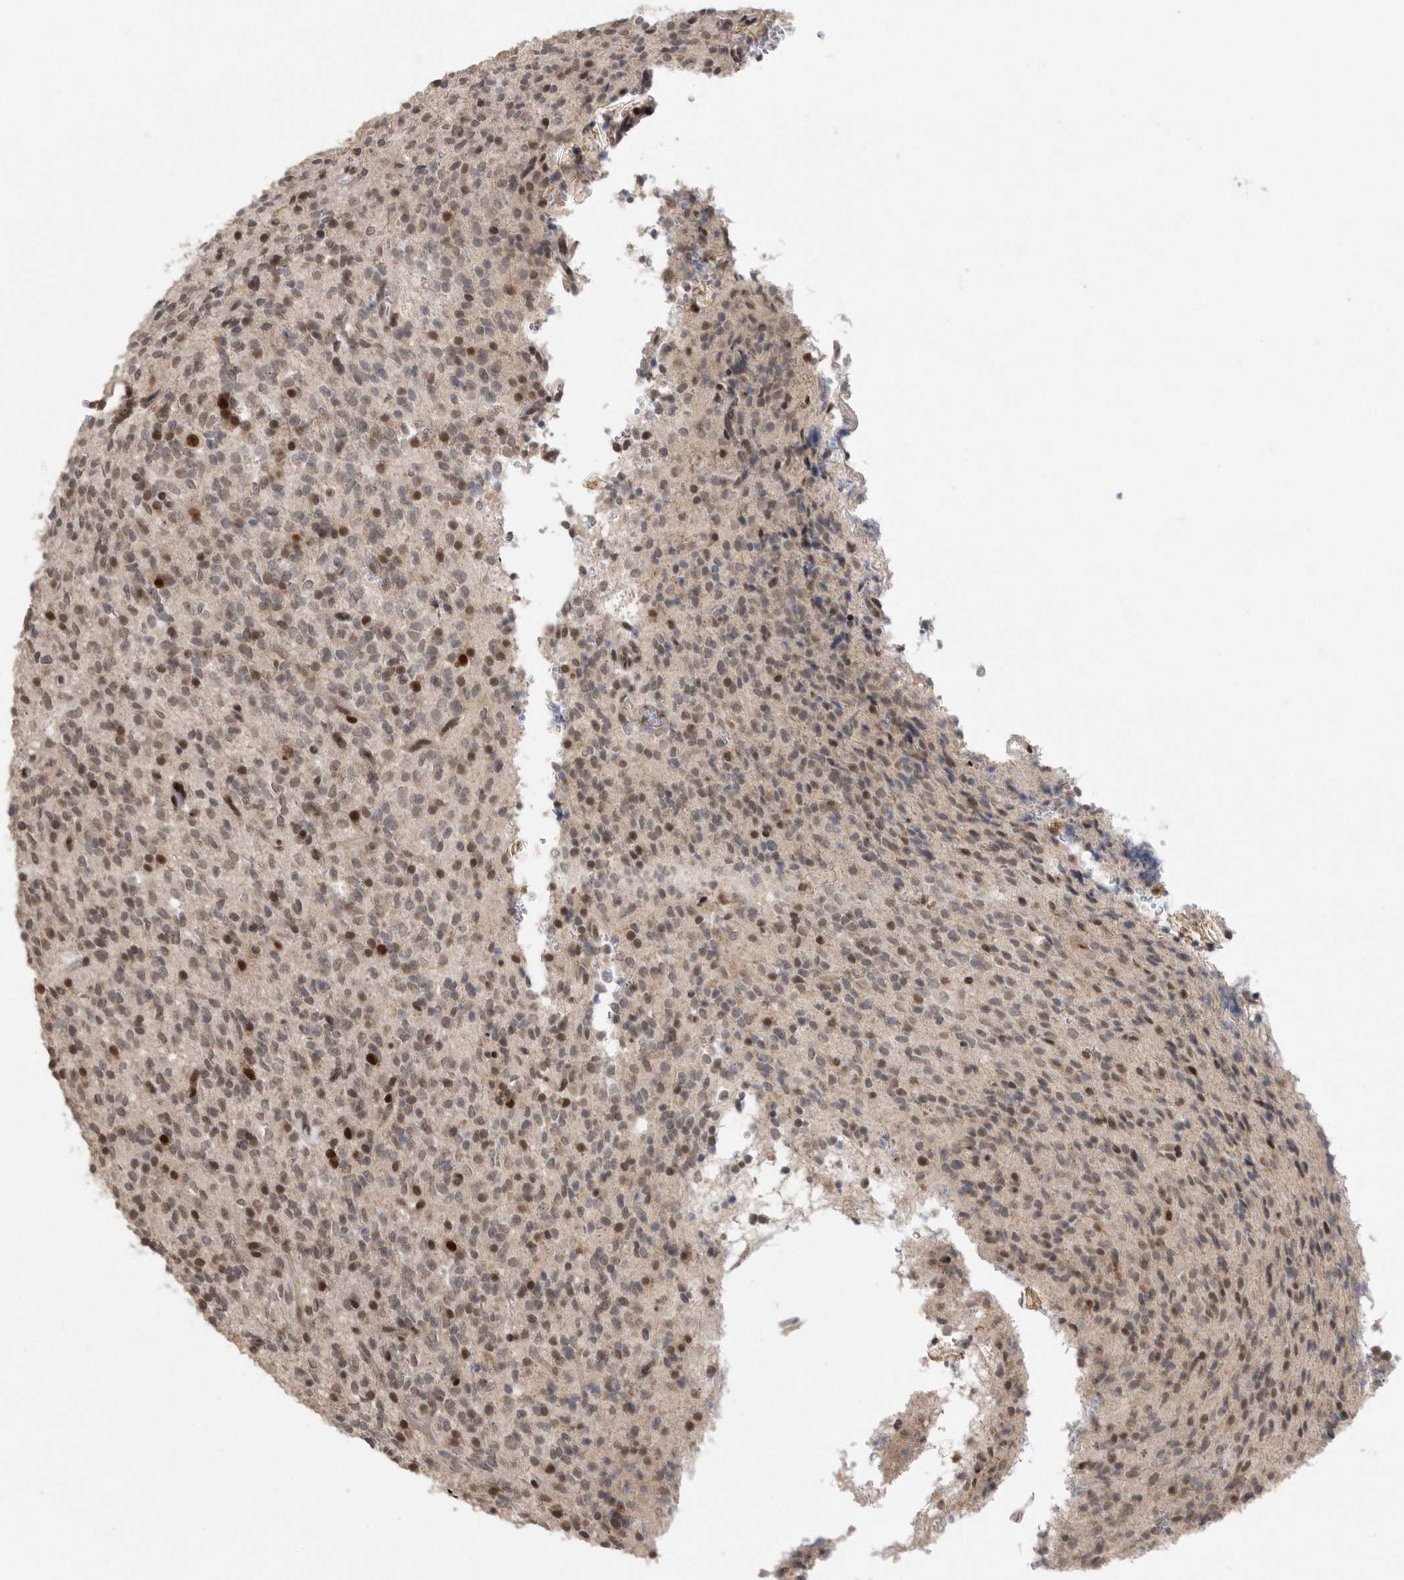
{"staining": {"intensity": "strong", "quantity": "25%-75%", "location": "cytoplasmic/membranous,nuclear"}, "tissue": "glioma", "cell_type": "Tumor cells", "image_type": "cancer", "snomed": [{"axis": "morphology", "description": "Glioma, malignant, High grade"}, {"axis": "topography", "description": "Brain"}], "caption": "There is high levels of strong cytoplasmic/membranous and nuclear positivity in tumor cells of high-grade glioma (malignant), as demonstrated by immunohistochemical staining (brown color).", "gene": "TDRD3", "patient": {"sex": "male", "age": 34}}